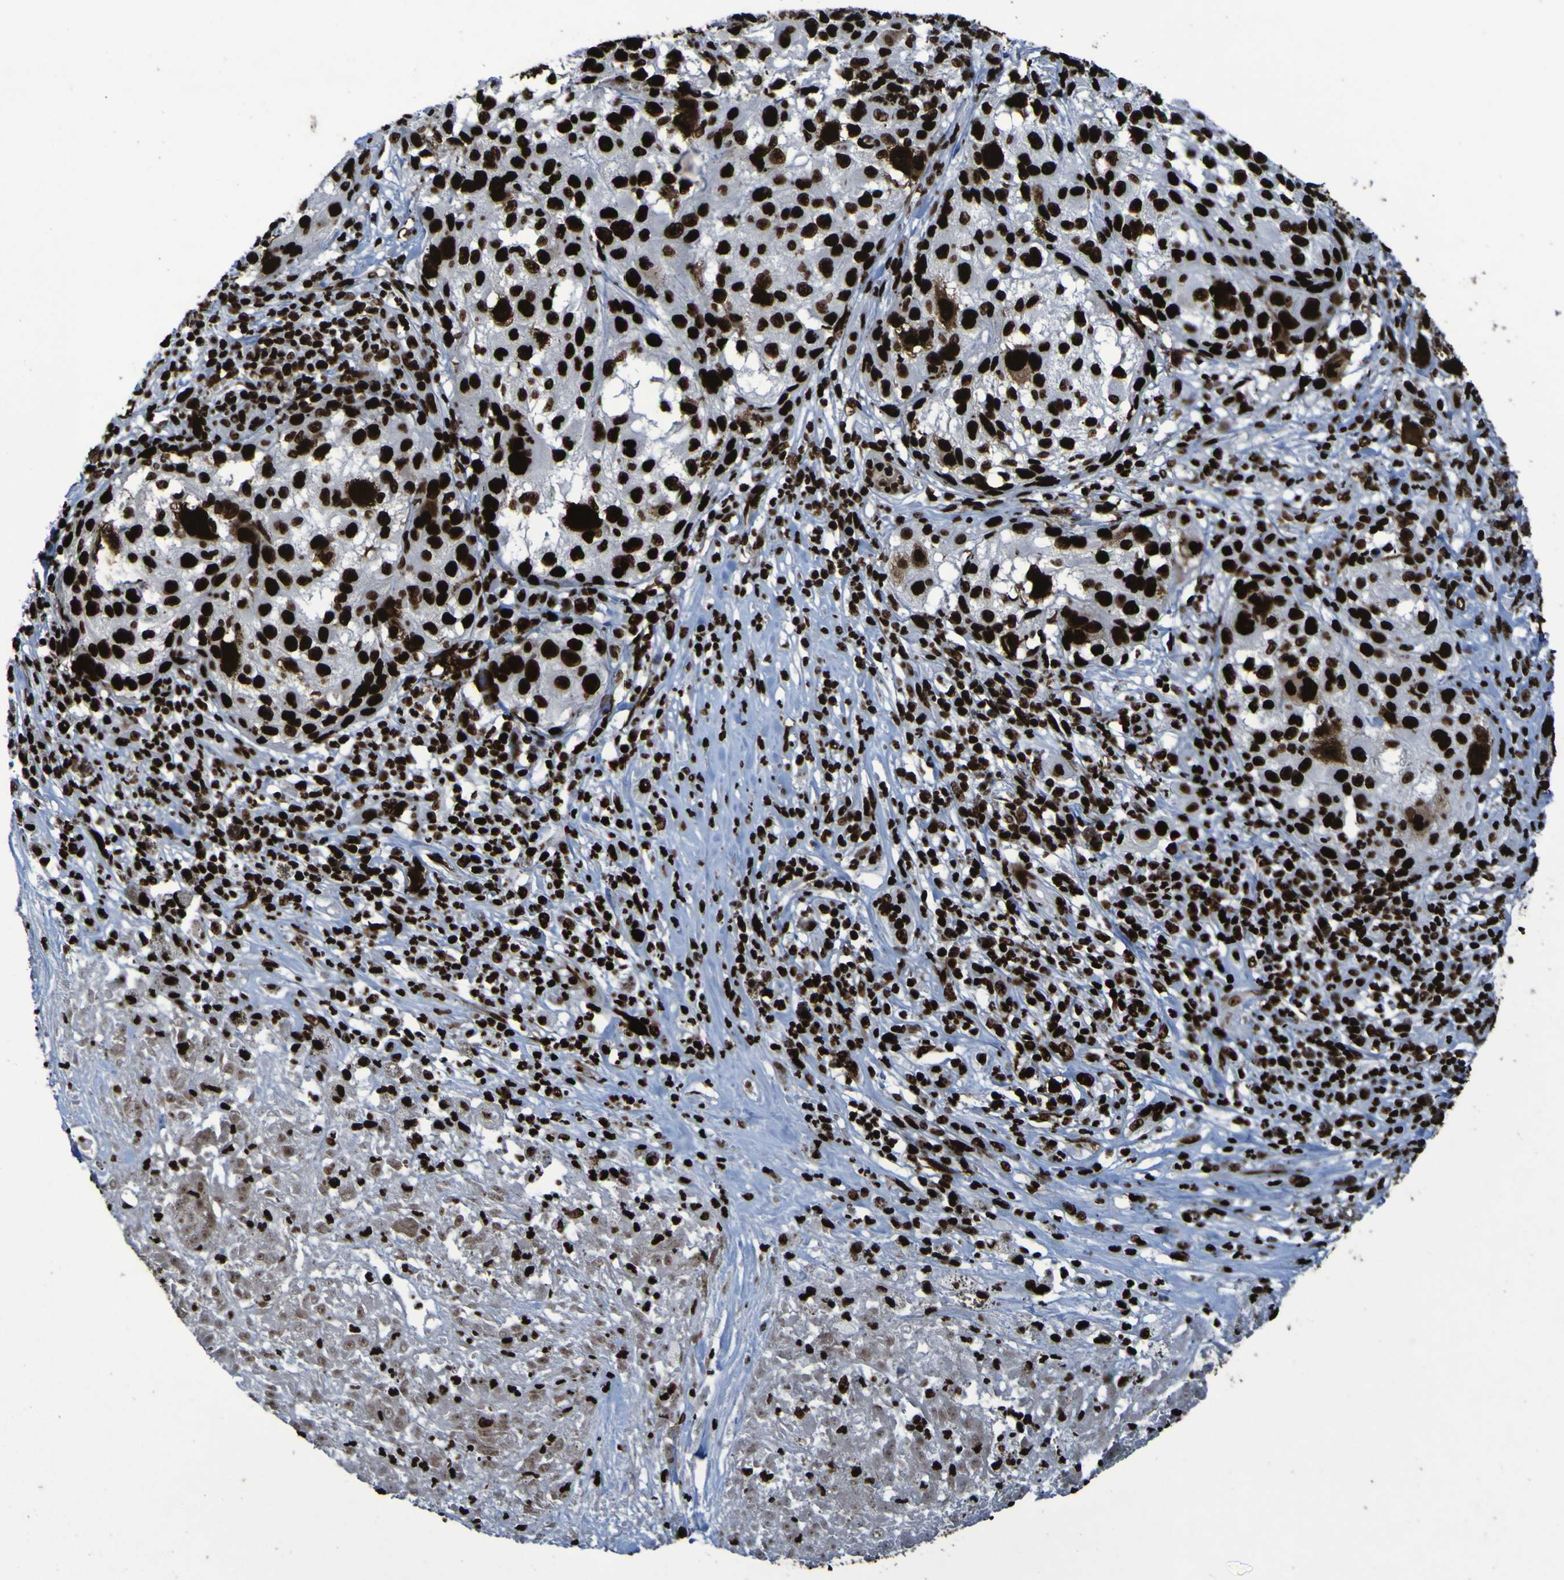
{"staining": {"intensity": "strong", "quantity": ">75%", "location": "nuclear"}, "tissue": "melanoma", "cell_type": "Tumor cells", "image_type": "cancer", "snomed": [{"axis": "morphology", "description": "Necrosis, NOS"}, {"axis": "morphology", "description": "Malignant melanoma, NOS"}, {"axis": "topography", "description": "Skin"}], "caption": "DAB immunohistochemical staining of malignant melanoma demonstrates strong nuclear protein expression in about >75% of tumor cells. (brown staining indicates protein expression, while blue staining denotes nuclei).", "gene": "NPM1", "patient": {"sex": "female", "age": 87}}